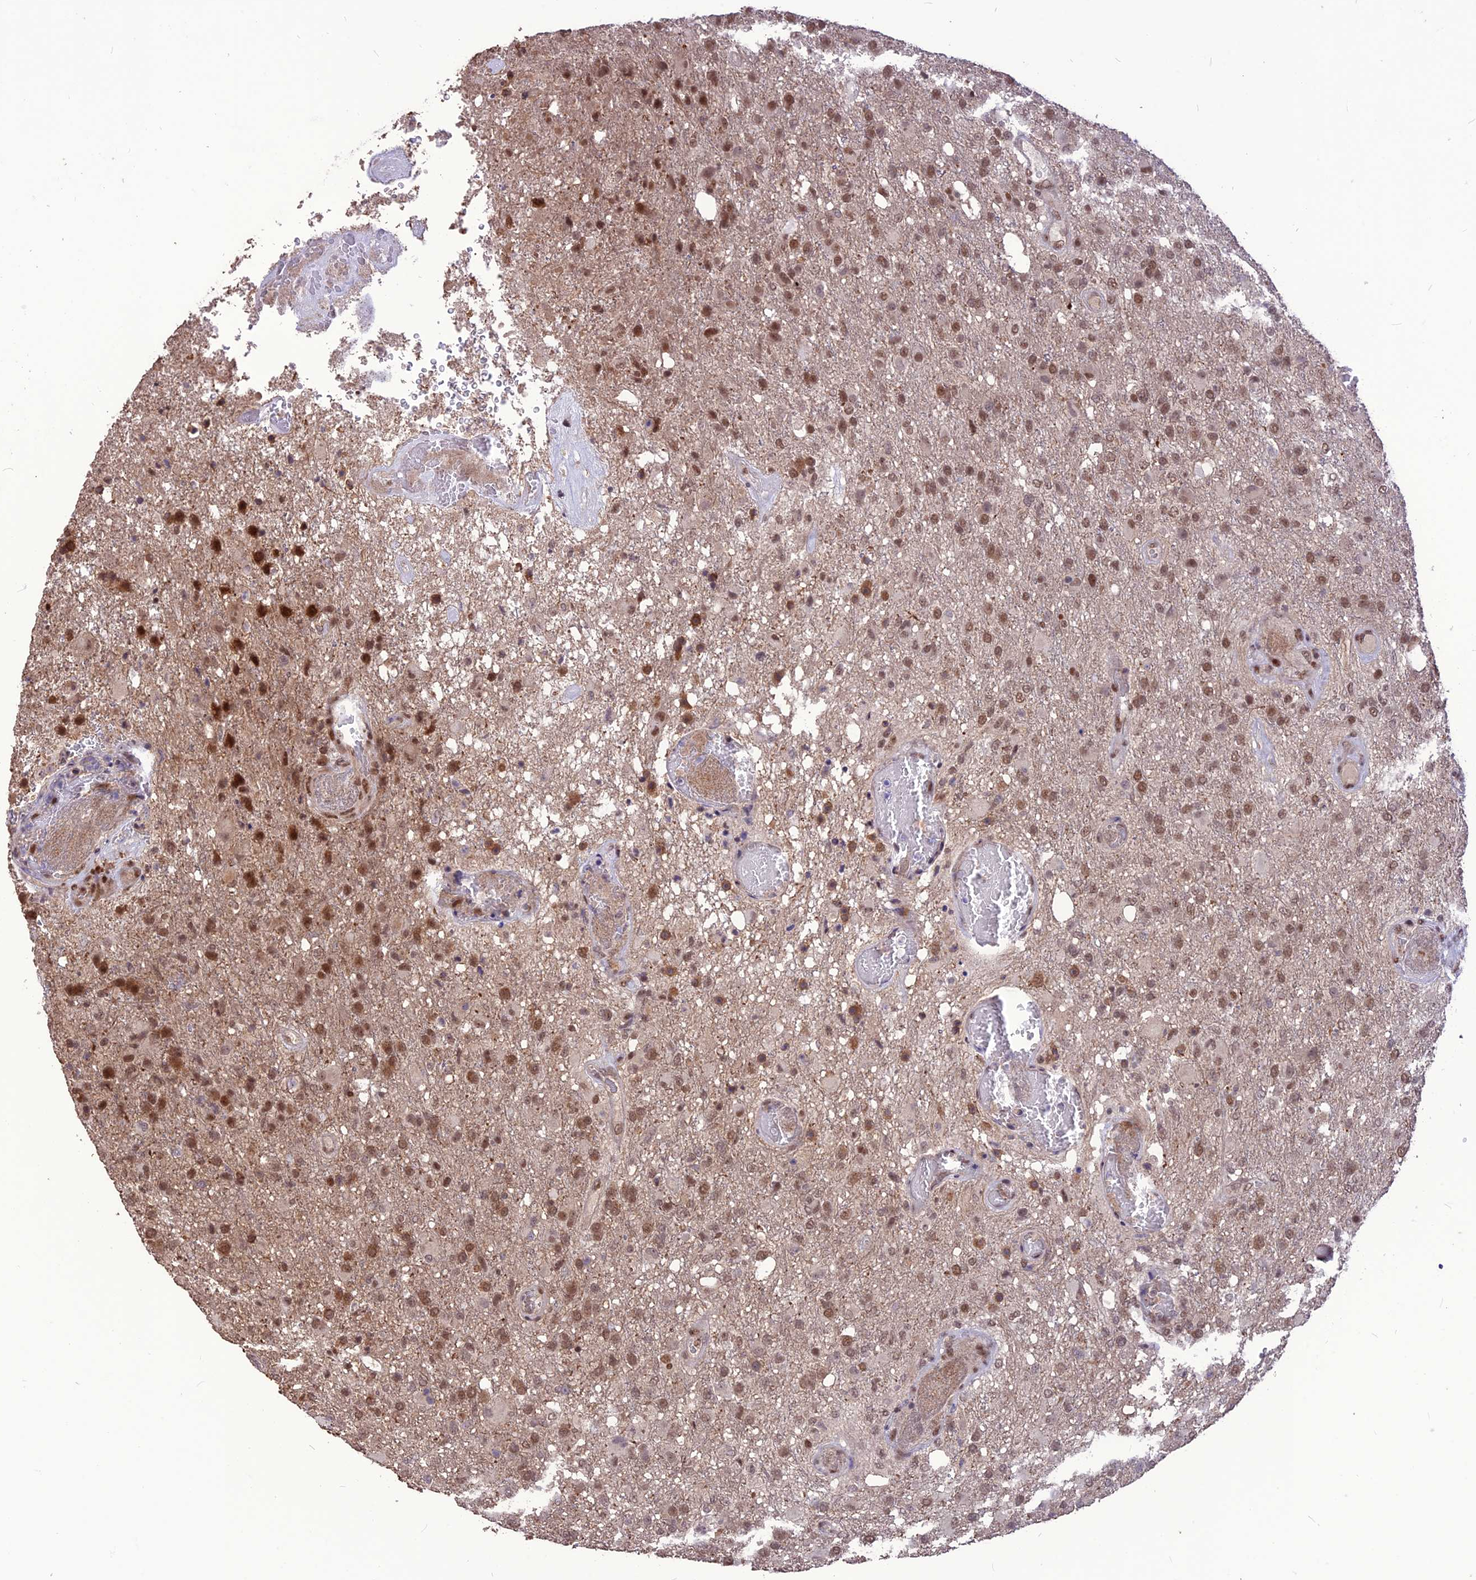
{"staining": {"intensity": "moderate", "quantity": ">75%", "location": "nuclear"}, "tissue": "glioma", "cell_type": "Tumor cells", "image_type": "cancer", "snomed": [{"axis": "morphology", "description": "Glioma, malignant, High grade"}, {"axis": "topography", "description": "Brain"}], "caption": "An image of glioma stained for a protein displays moderate nuclear brown staining in tumor cells.", "gene": "DIS3", "patient": {"sex": "female", "age": 74}}